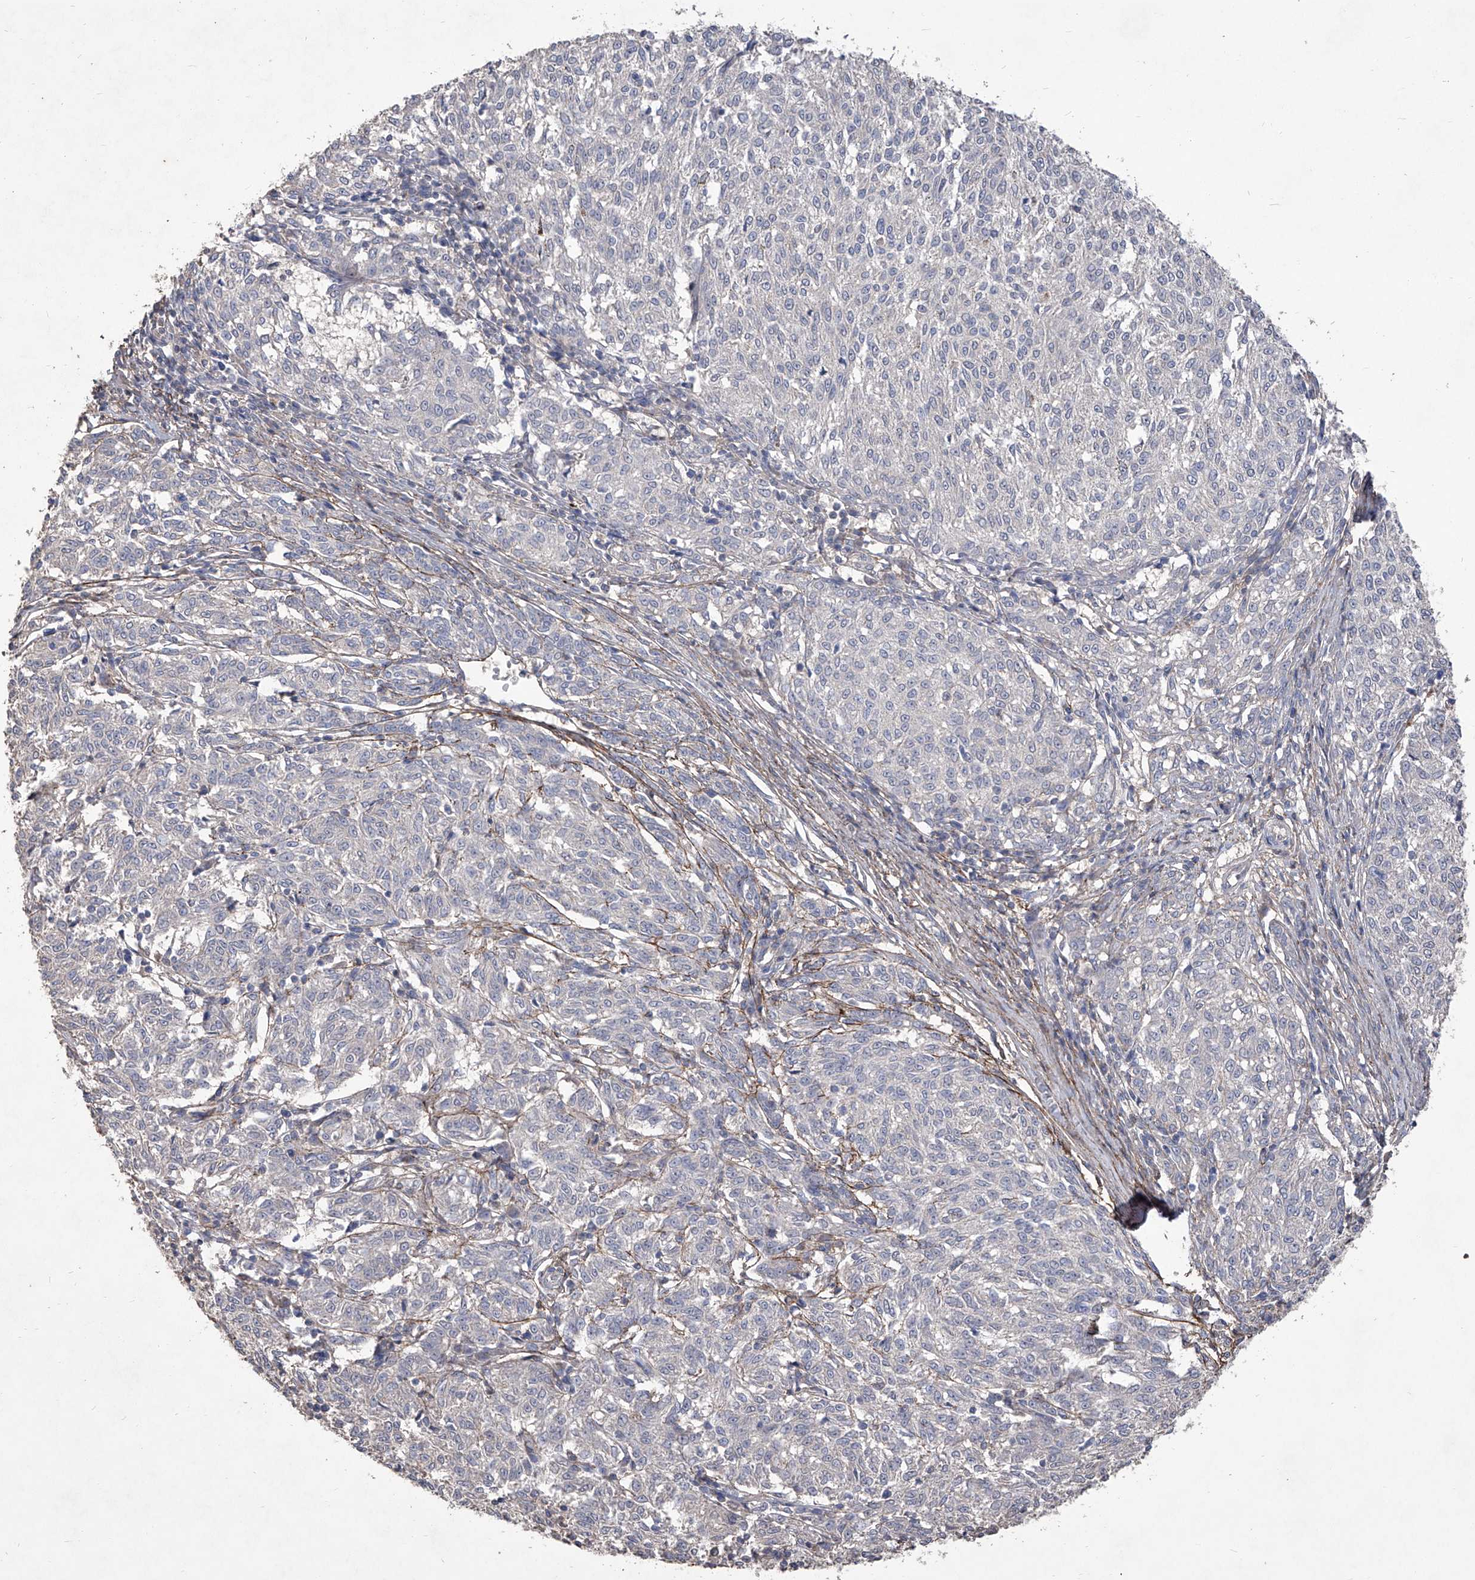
{"staining": {"intensity": "negative", "quantity": "none", "location": "none"}, "tissue": "melanoma", "cell_type": "Tumor cells", "image_type": "cancer", "snomed": [{"axis": "morphology", "description": "Malignant melanoma, NOS"}, {"axis": "topography", "description": "Skin"}], "caption": "This is an IHC image of malignant melanoma. There is no staining in tumor cells.", "gene": "TXNIP", "patient": {"sex": "female", "age": 72}}